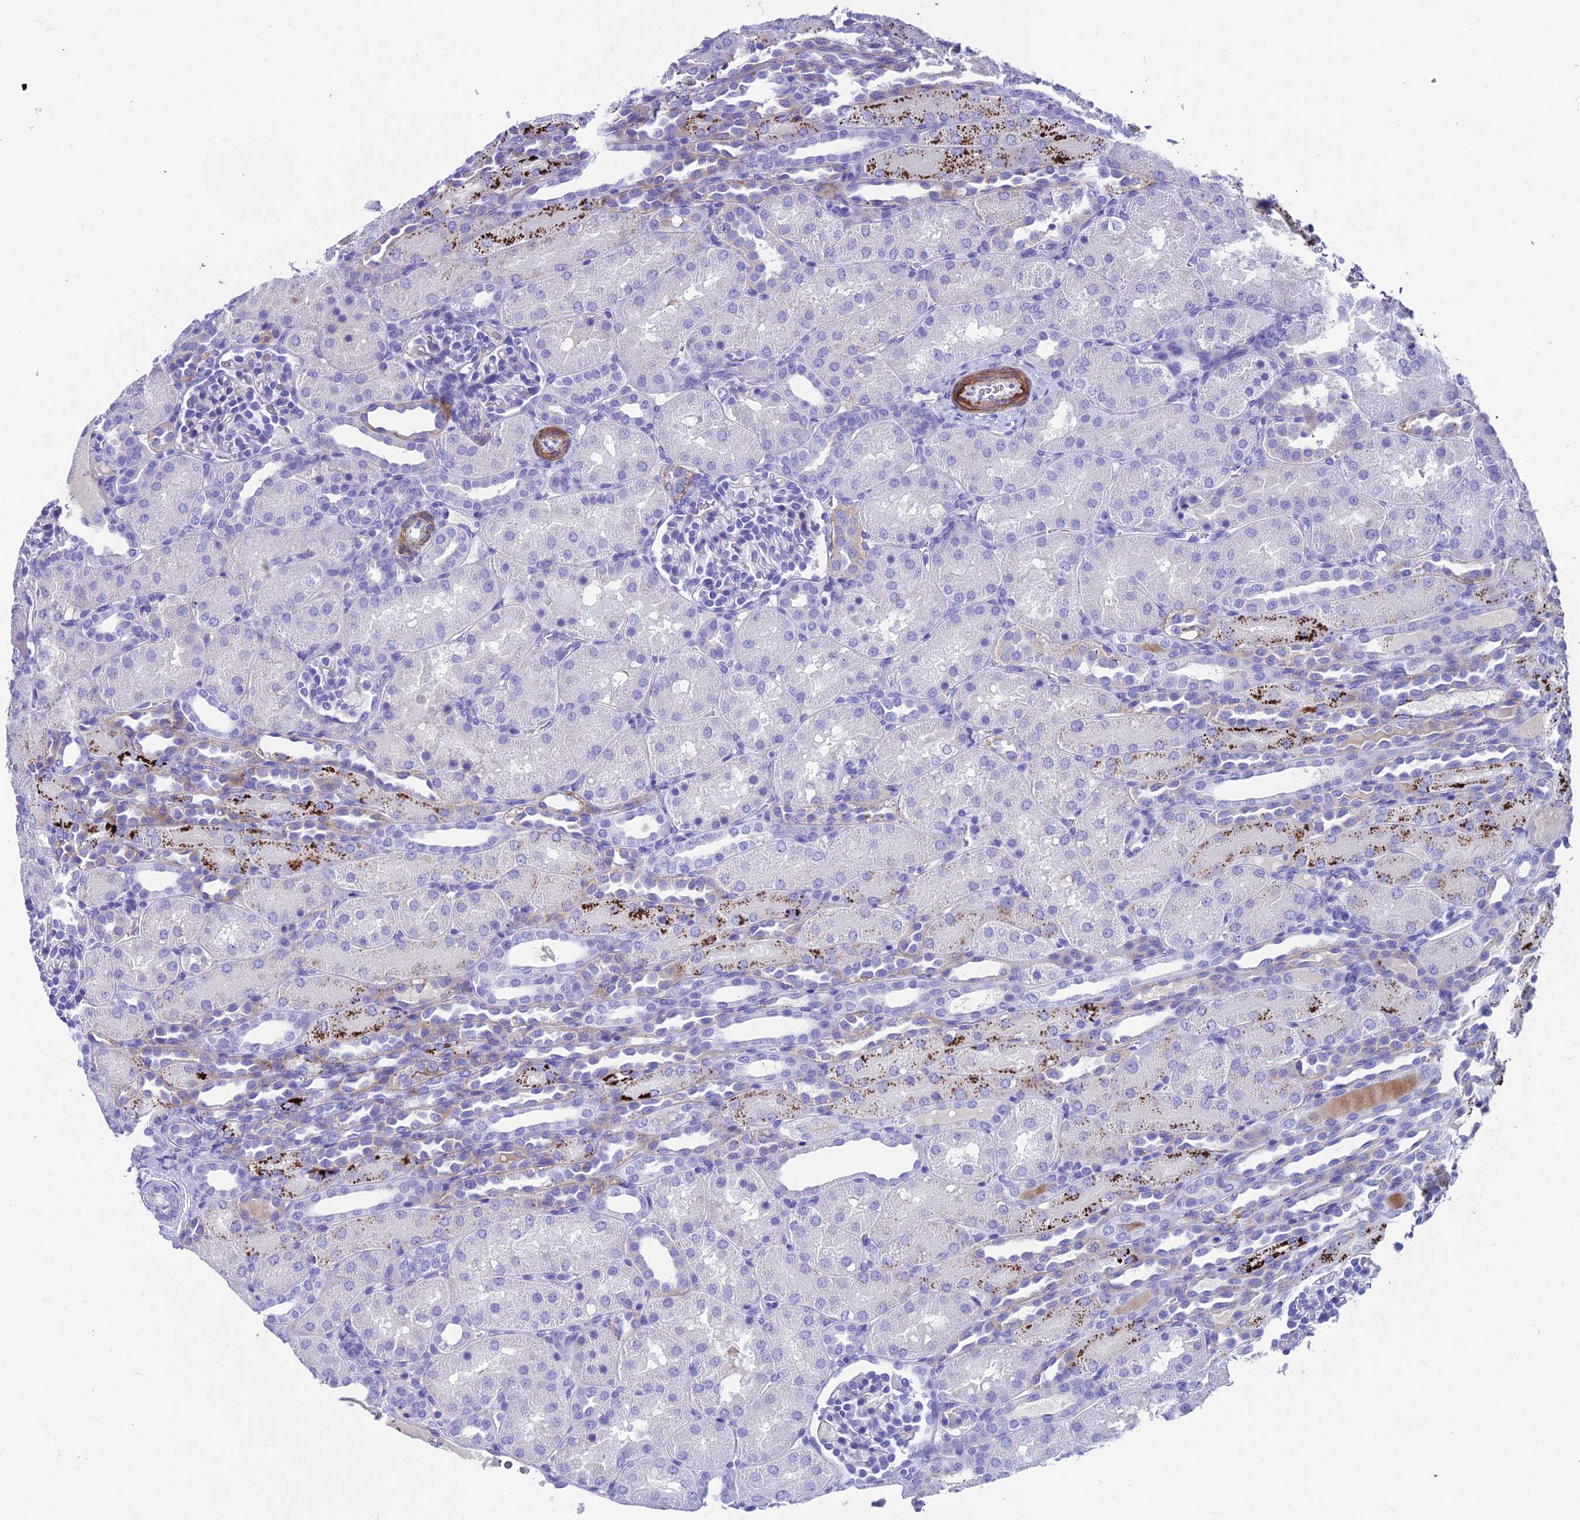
{"staining": {"intensity": "negative", "quantity": "none", "location": "none"}, "tissue": "kidney", "cell_type": "Cells in glomeruli", "image_type": "normal", "snomed": [{"axis": "morphology", "description": "Normal tissue, NOS"}, {"axis": "topography", "description": "Kidney"}], "caption": "The histopathology image exhibits no significant expression in cells in glomeruli of kidney. The staining is performed using DAB brown chromogen with nuclei counter-stained in using hematoxylin.", "gene": "GNG11", "patient": {"sex": "male", "age": 1}}